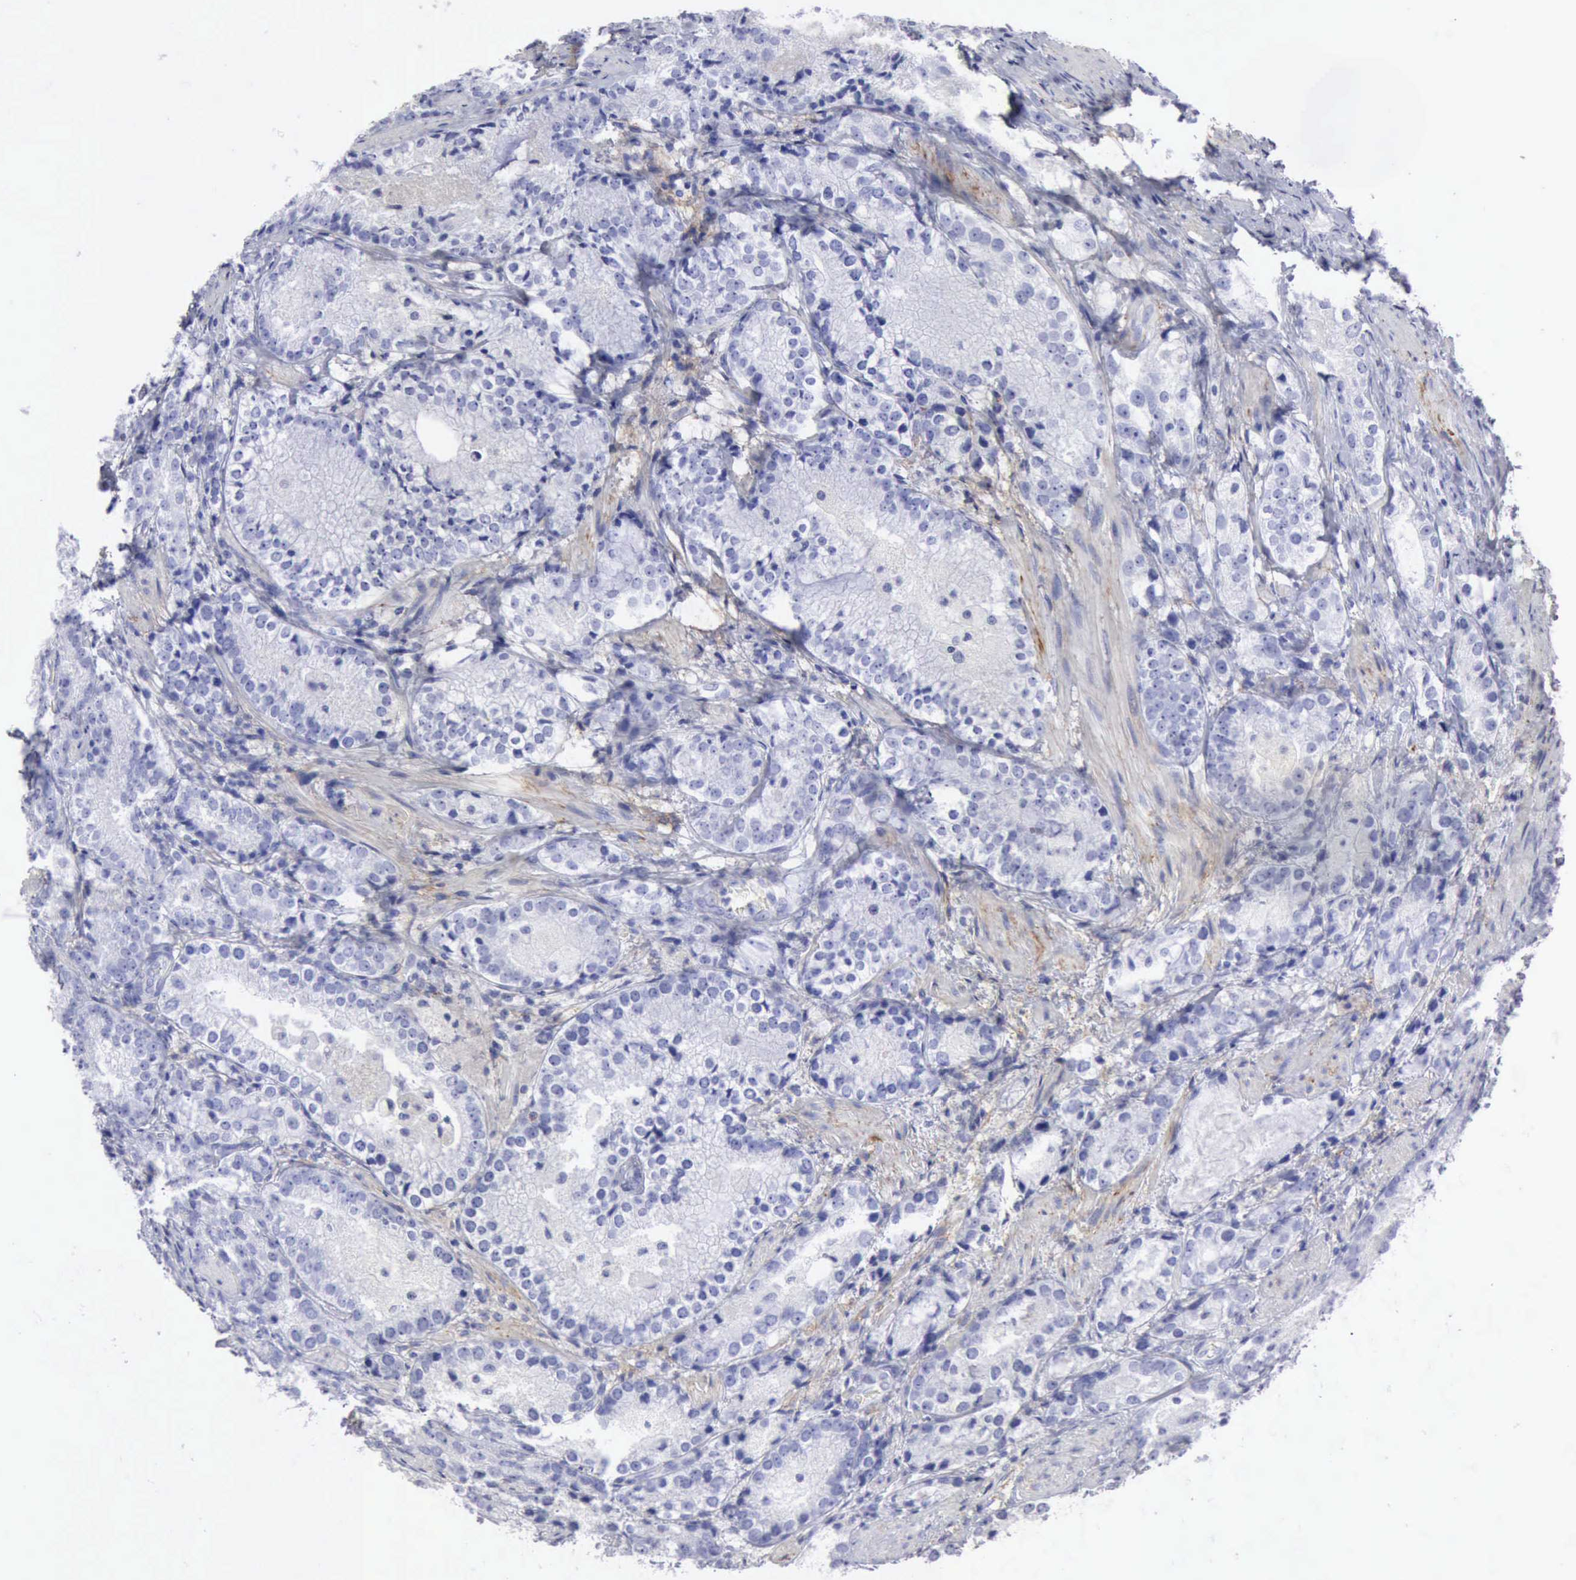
{"staining": {"intensity": "negative", "quantity": "none", "location": "none"}, "tissue": "prostate cancer", "cell_type": "Tumor cells", "image_type": "cancer", "snomed": [{"axis": "morphology", "description": "Adenocarcinoma, High grade"}, {"axis": "topography", "description": "Prostate"}], "caption": "DAB immunohistochemical staining of prostate adenocarcinoma (high-grade) displays no significant positivity in tumor cells.", "gene": "NCAM1", "patient": {"sex": "male", "age": 63}}